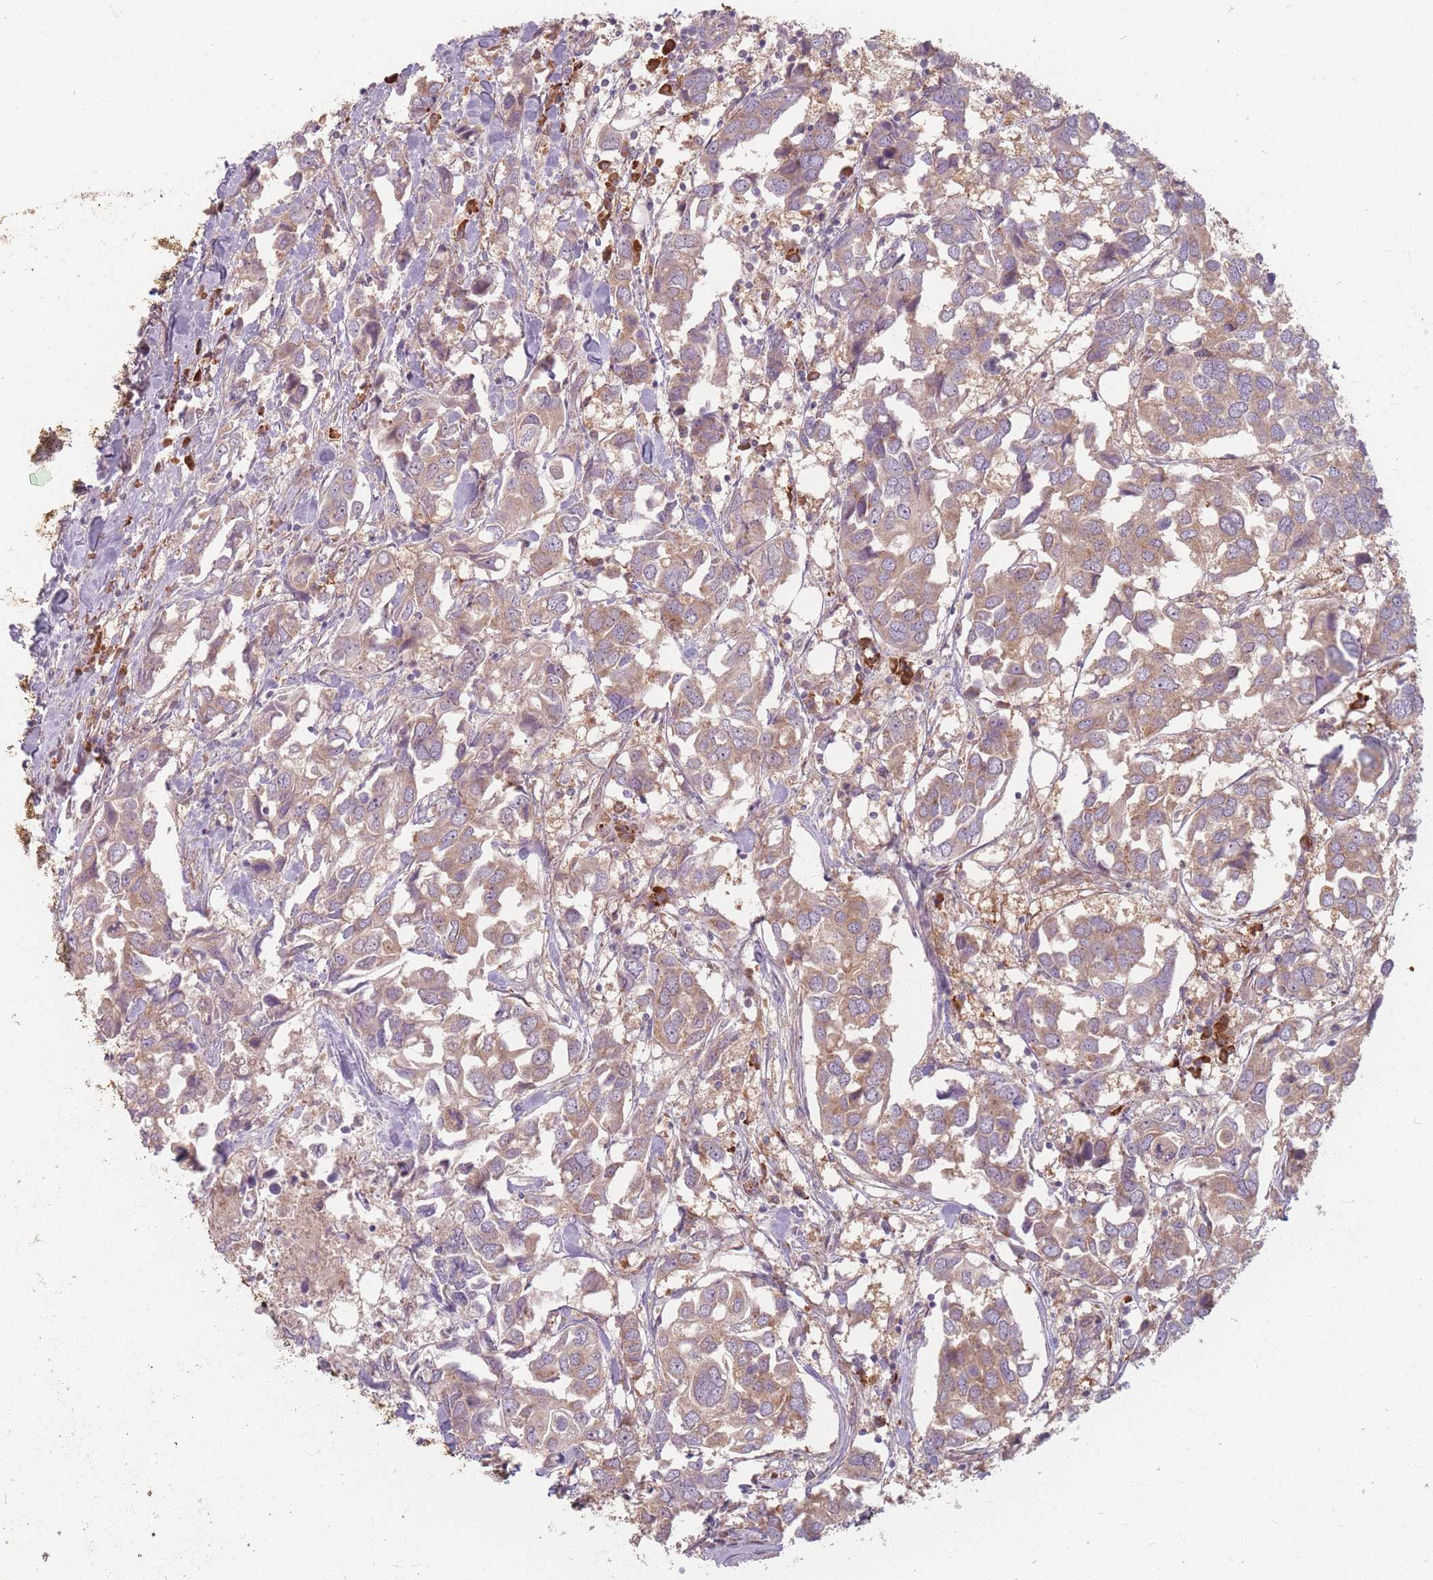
{"staining": {"intensity": "weak", "quantity": "25%-75%", "location": "cytoplasmic/membranous"}, "tissue": "breast cancer", "cell_type": "Tumor cells", "image_type": "cancer", "snomed": [{"axis": "morphology", "description": "Duct carcinoma"}, {"axis": "topography", "description": "Breast"}], "caption": "Brown immunohistochemical staining in breast cancer (invasive ductal carcinoma) displays weak cytoplasmic/membranous staining in about 25%-75% of tumor cells.", "gene": "SMIM14", "patient": {"sex": "female", "age": 83}}